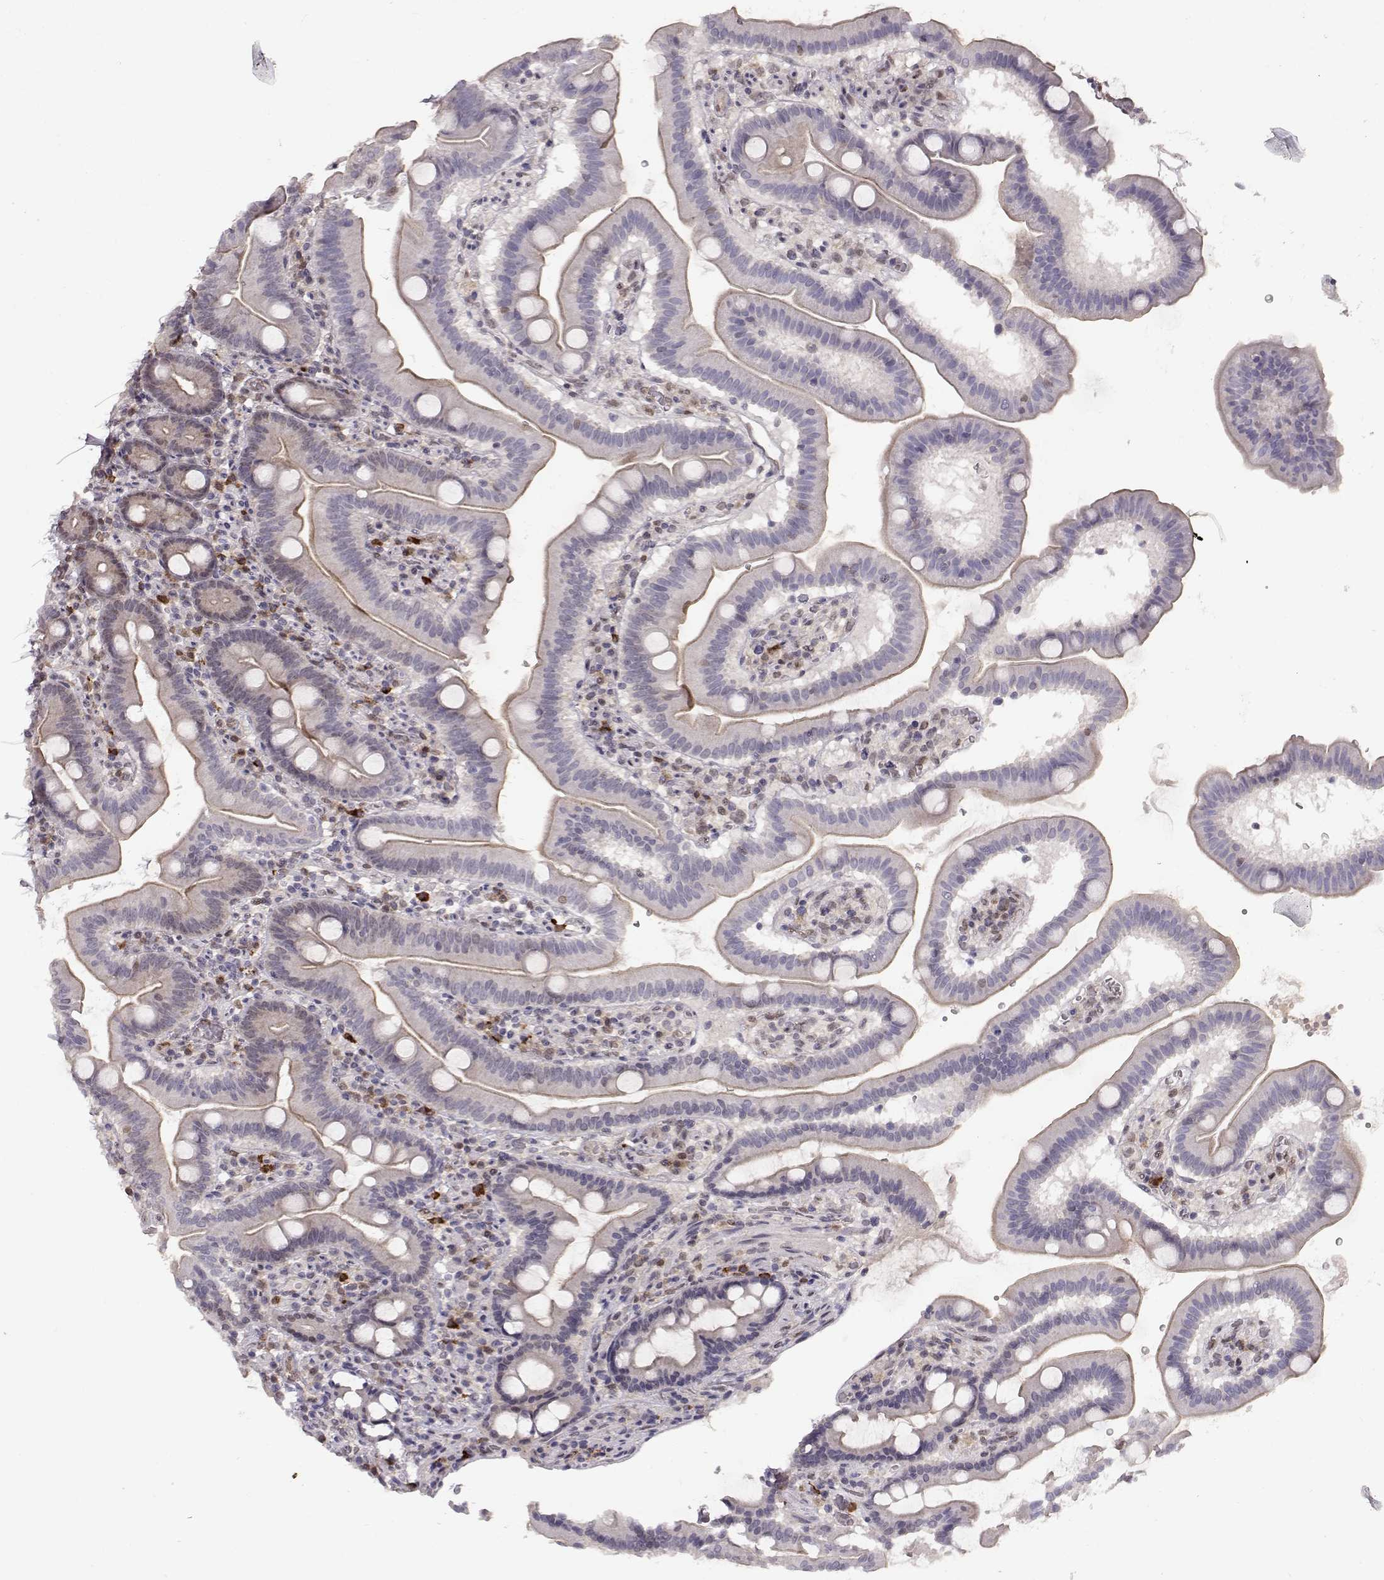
{"staining": {"intensity": "moderate", "quantity": "25%-75%", "location": "cytoplasmic/membranous,nuclear"}, "tissue": "duodenum", "cell_type": "Glandular cells", "image_type": "normal", "snomed": [{"axis": "morphology", "description": "Normal tissue, NOS"}, {"axis": "topography", "description": "Duodenum"}], "caption": "Immunohistochemical staining of benign duodenum demonstrates medium levels of moderate cytoplasmic/membranous,nuclear positivity in approximately 25%-75% of glandular cells.", "gene": "CDK4", "patient": {"sex": "male", "age": 59}}